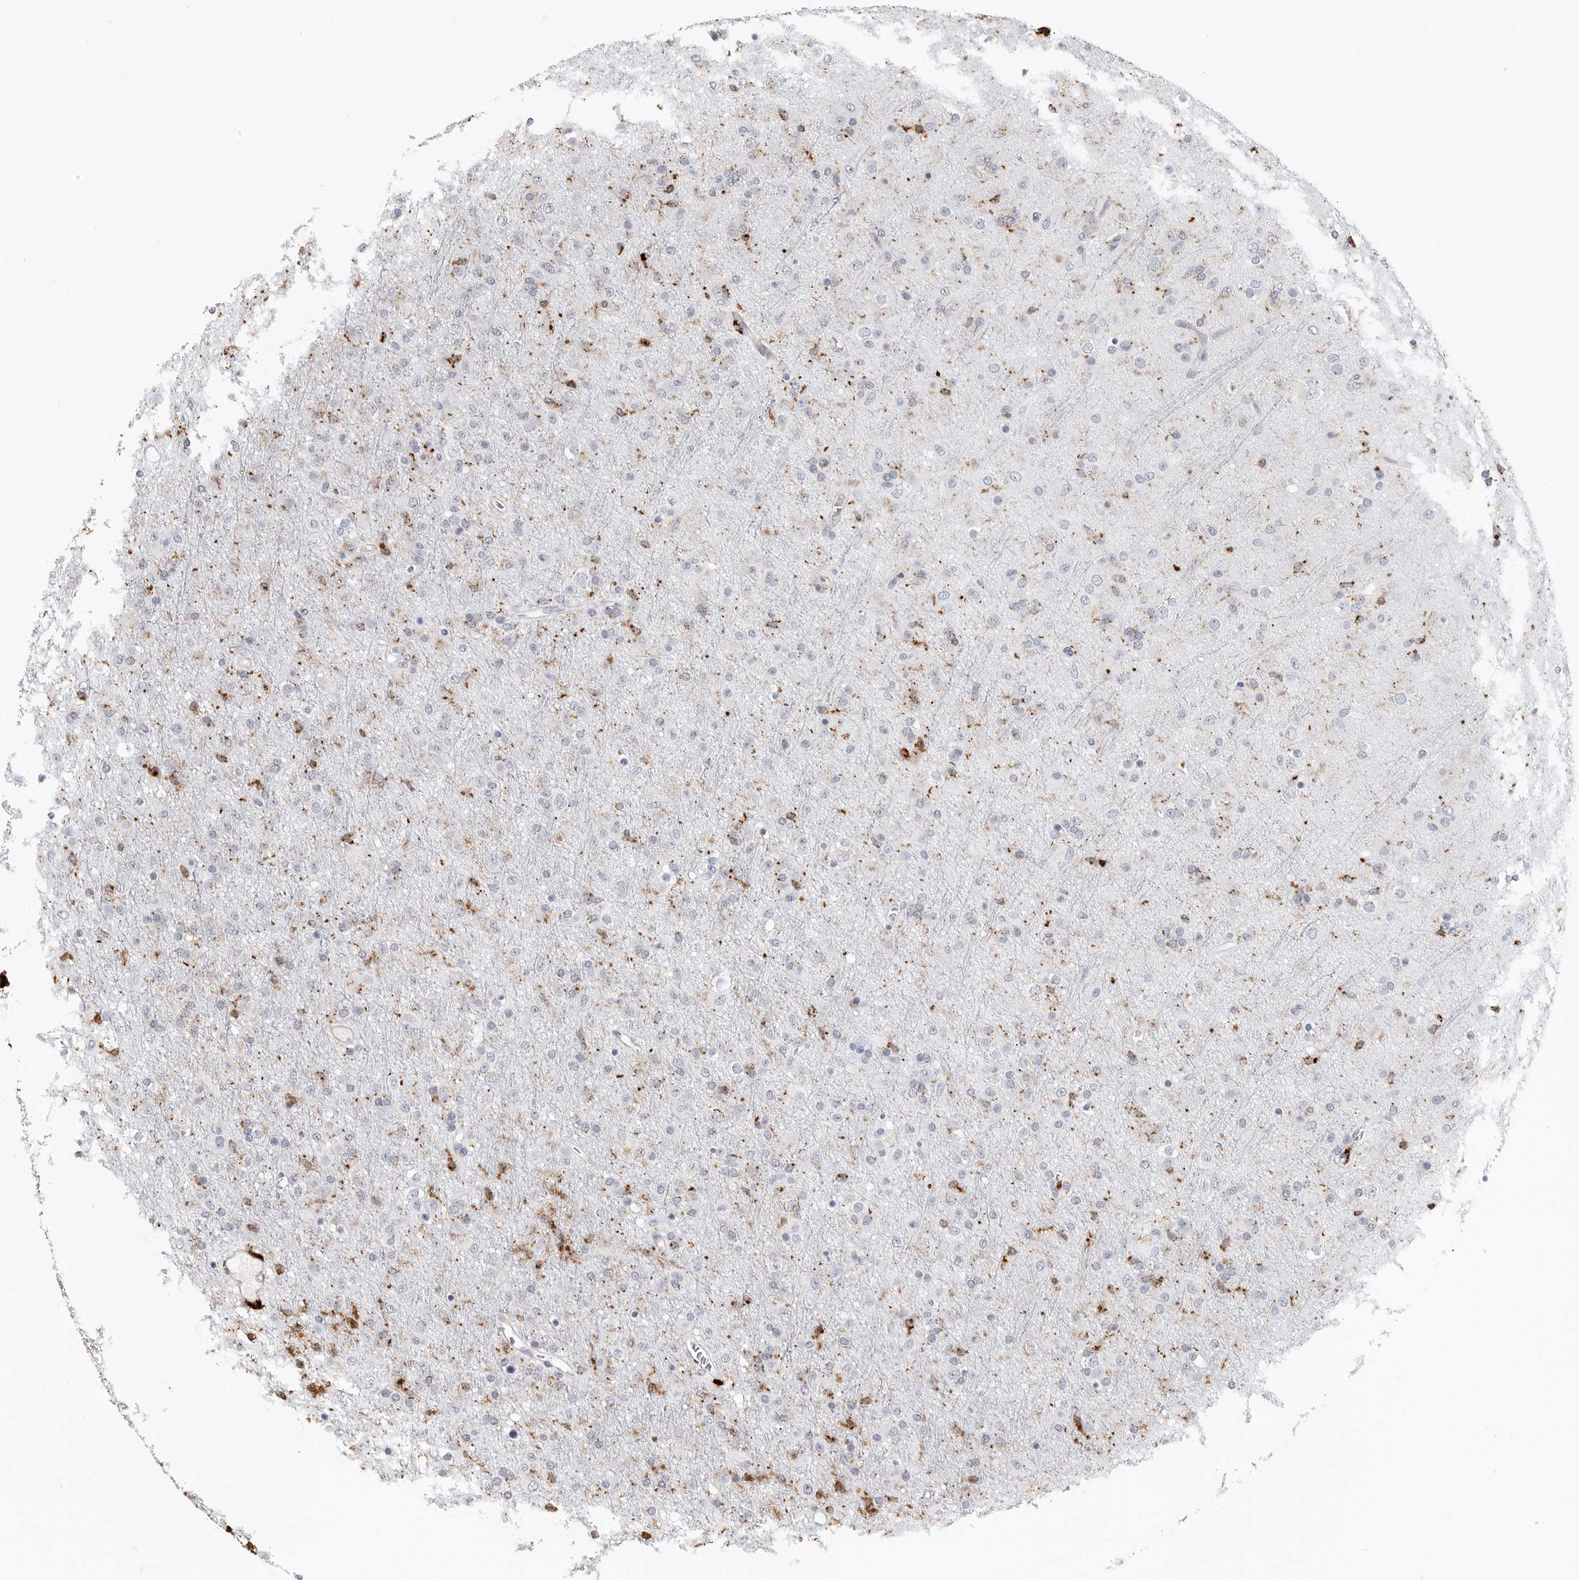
{"staining": {"intensity": "moderate", "quantity": "<25%", "location": "cytoplasmic/membranous"}, "tissue": "glioma", "cell_type": "Tumor cells", "image_type": "cancer", "snomed": [{"axis": "morphology", "description": "Glioma, malignant, Low grade"}, {"axis": "topography", "description": "Brain"}], "caption": "Glioma stained with IHC reveals moderate cytoplasmic/membranous expression in about <25% of tumor cells. Using DAB (brown) and hematoxylin (blue) stains, captured at high magnification using brightfield microscopy.", "gene": "IFI30", "patient": {"sex": "male", "age": 65}}